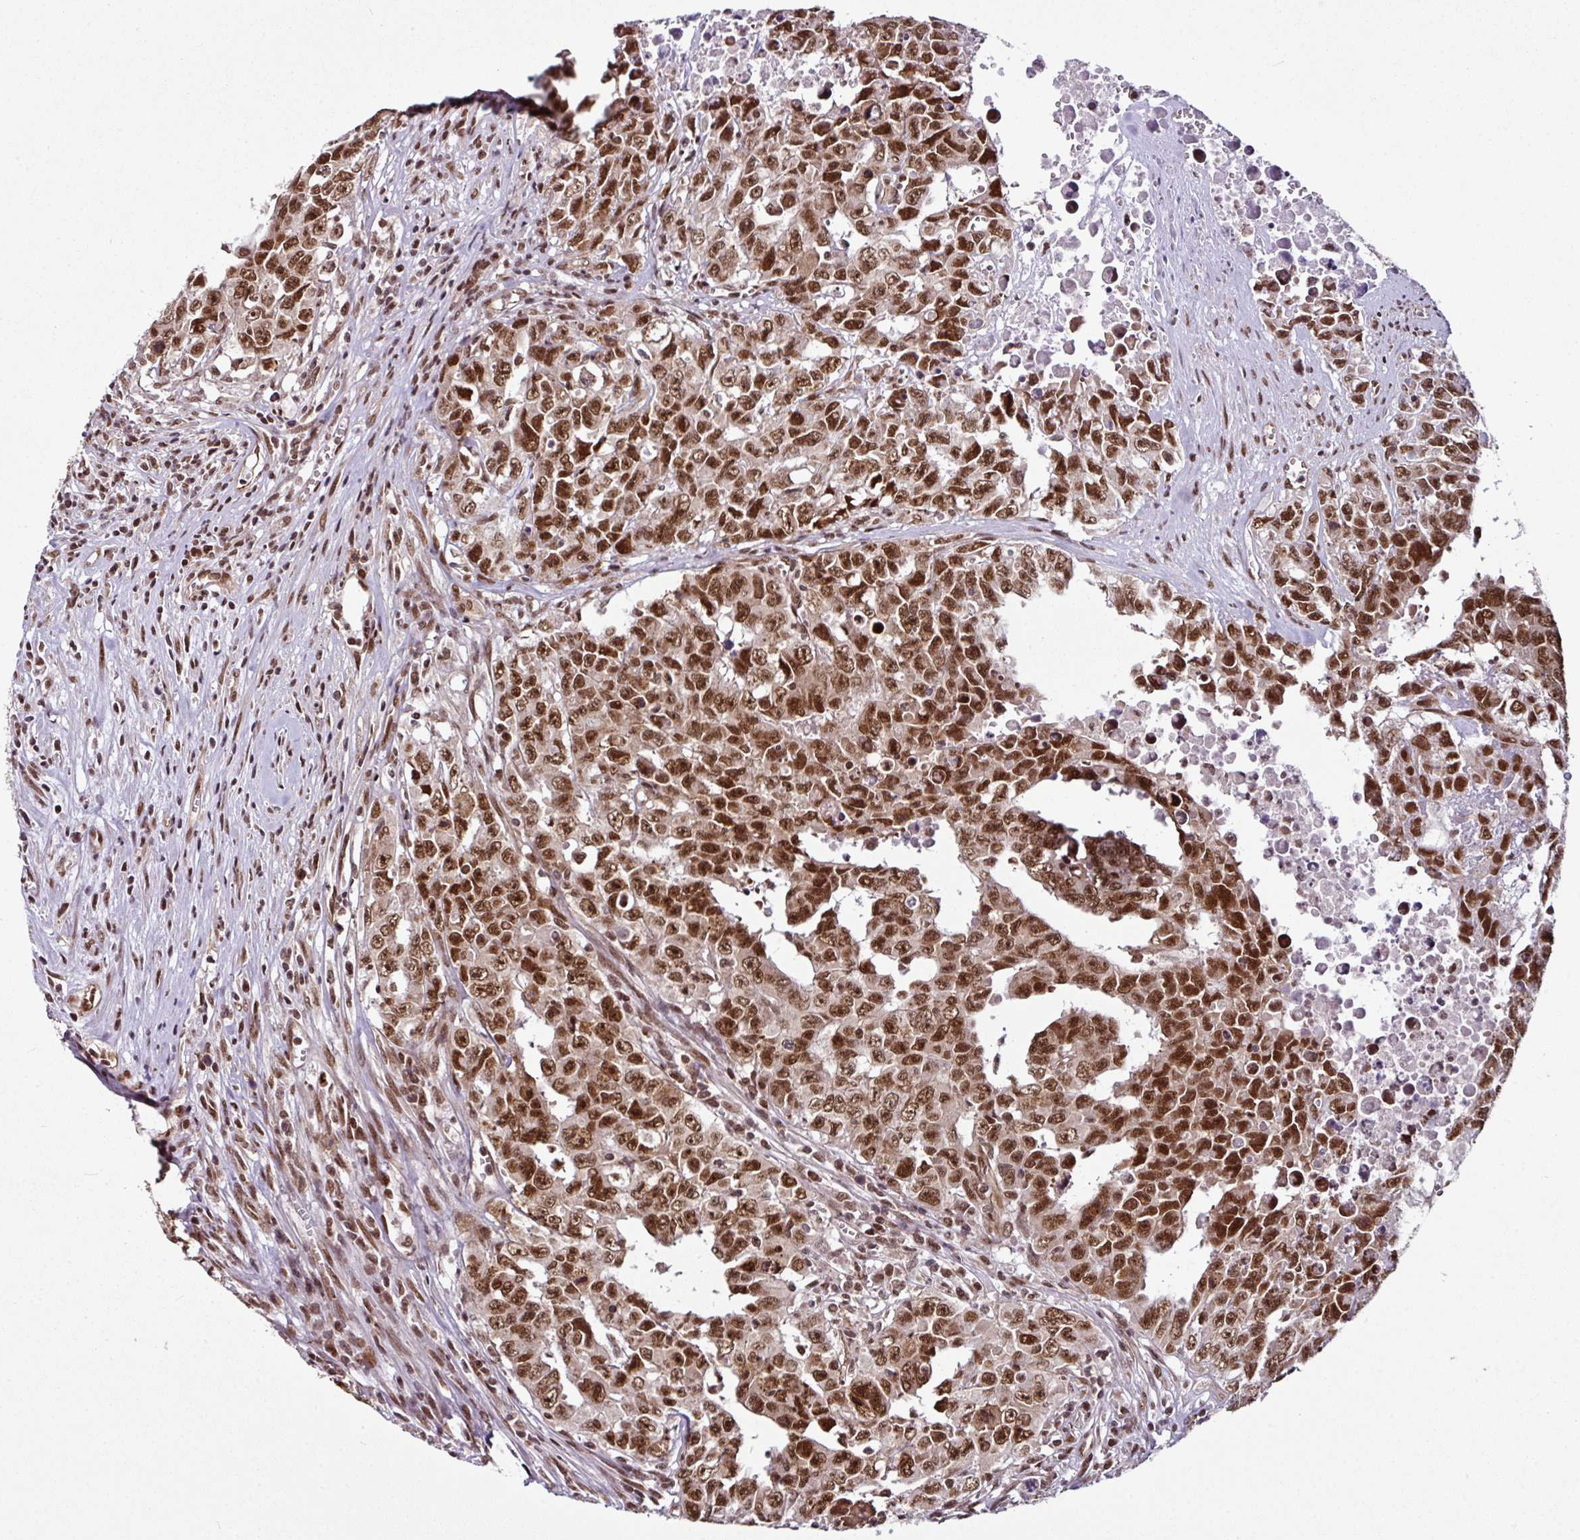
{"staining": {"intensity": "strong", "quantity": ">75%", "location": "nuclear"}, "tissue": "testis cancer", "cell_type": "Tumor cells", "image_type": "cancer", "snomed": [{"axis": "morphology", "description": "Carcinoma, Embryonal, NOS"}, {"axis": "topography", "description": "Testis"}], "caption": "Human testis embryonal carcinoma stained for a protein (brown) demonstrates strong nuclear positive staining in about >75% of tumor cells.", "gene": "MORF4L2", "patient": {"sex": "male", "age": 24}}